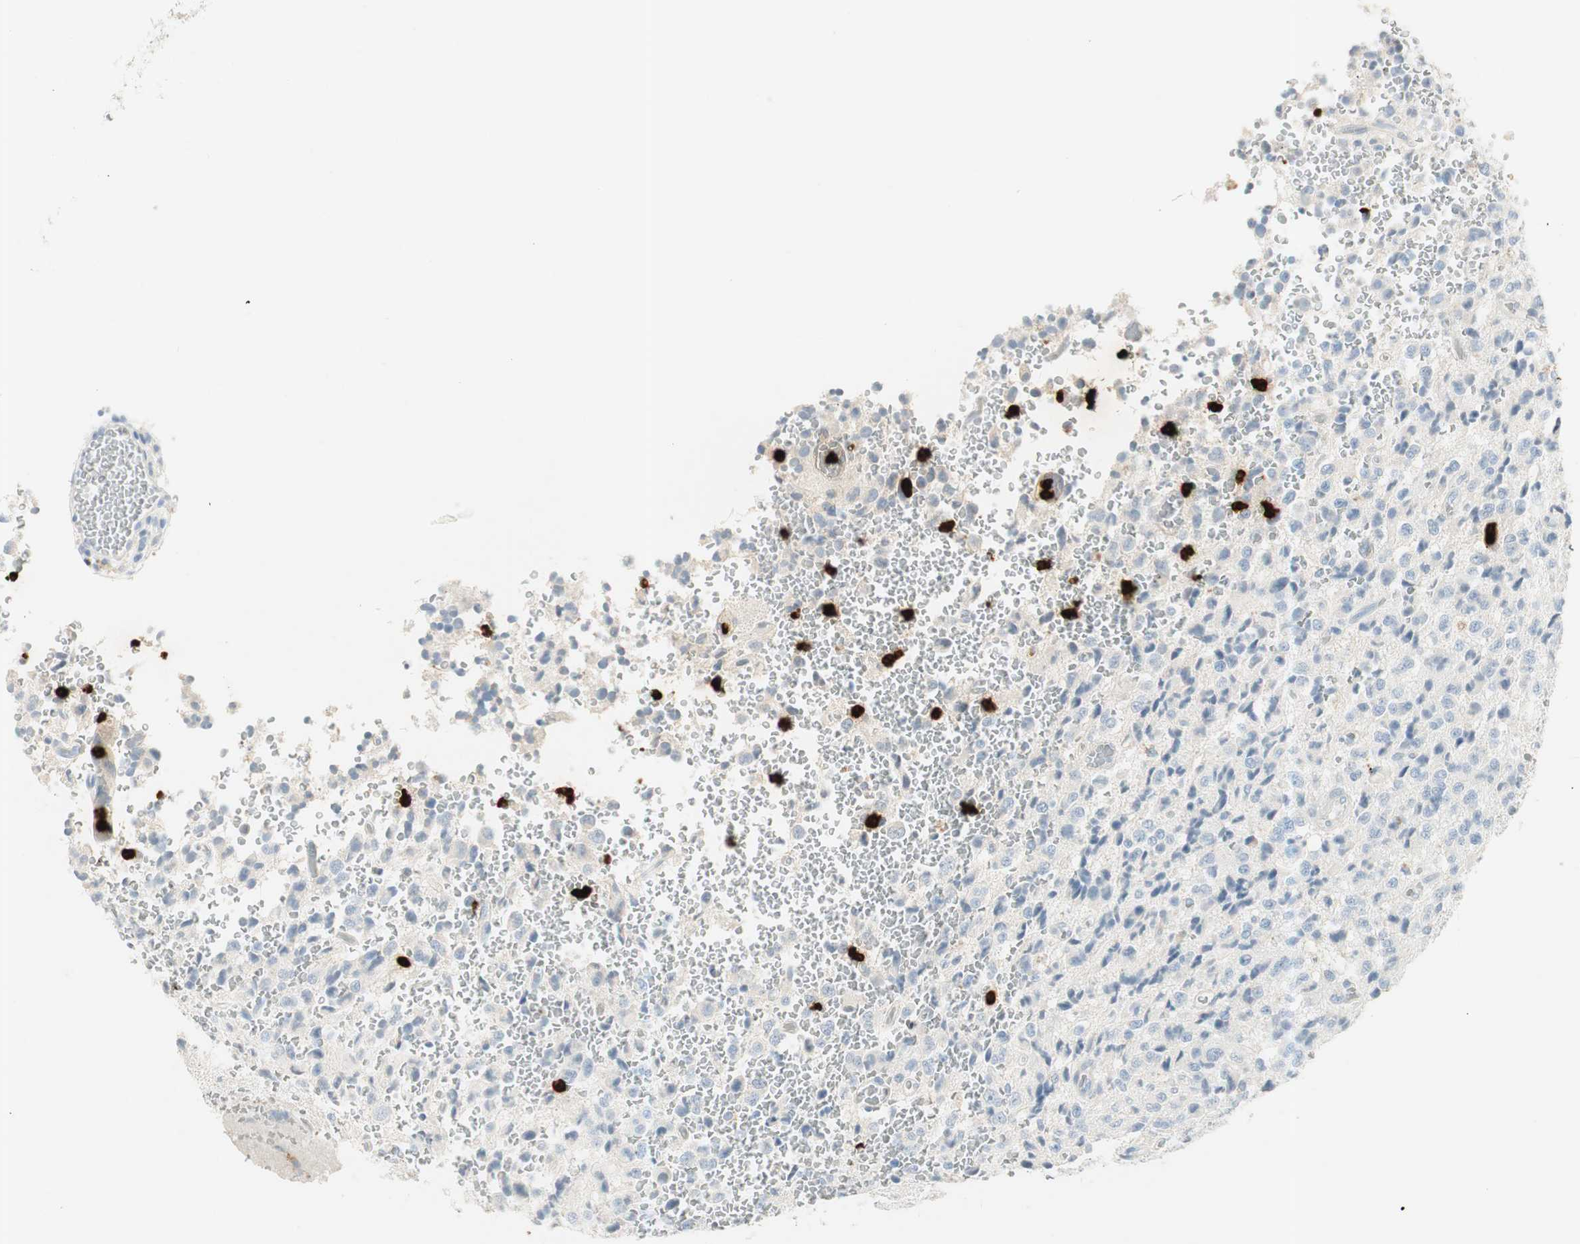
{"staining": {"intensity": "negative", "quantity": "none", "location": "none"}, "tissue": "glioma", "cell_type": "Tumor cells", "image_type": "cancer", "snomed": [{"axis": "morphology", "description": "Glioma, malignant, High grade"}, {"axis": "topography", "description": "pancreas cauda"}], "caption": "High power microscopy micrograph of an immunohistochemistry (IHC) histopathology image of malignant high-grade glioma, revealing no significant positivity in tumor cells.", "gene": "PRTN3", "patient": {"sex": "male", "age": 60}}